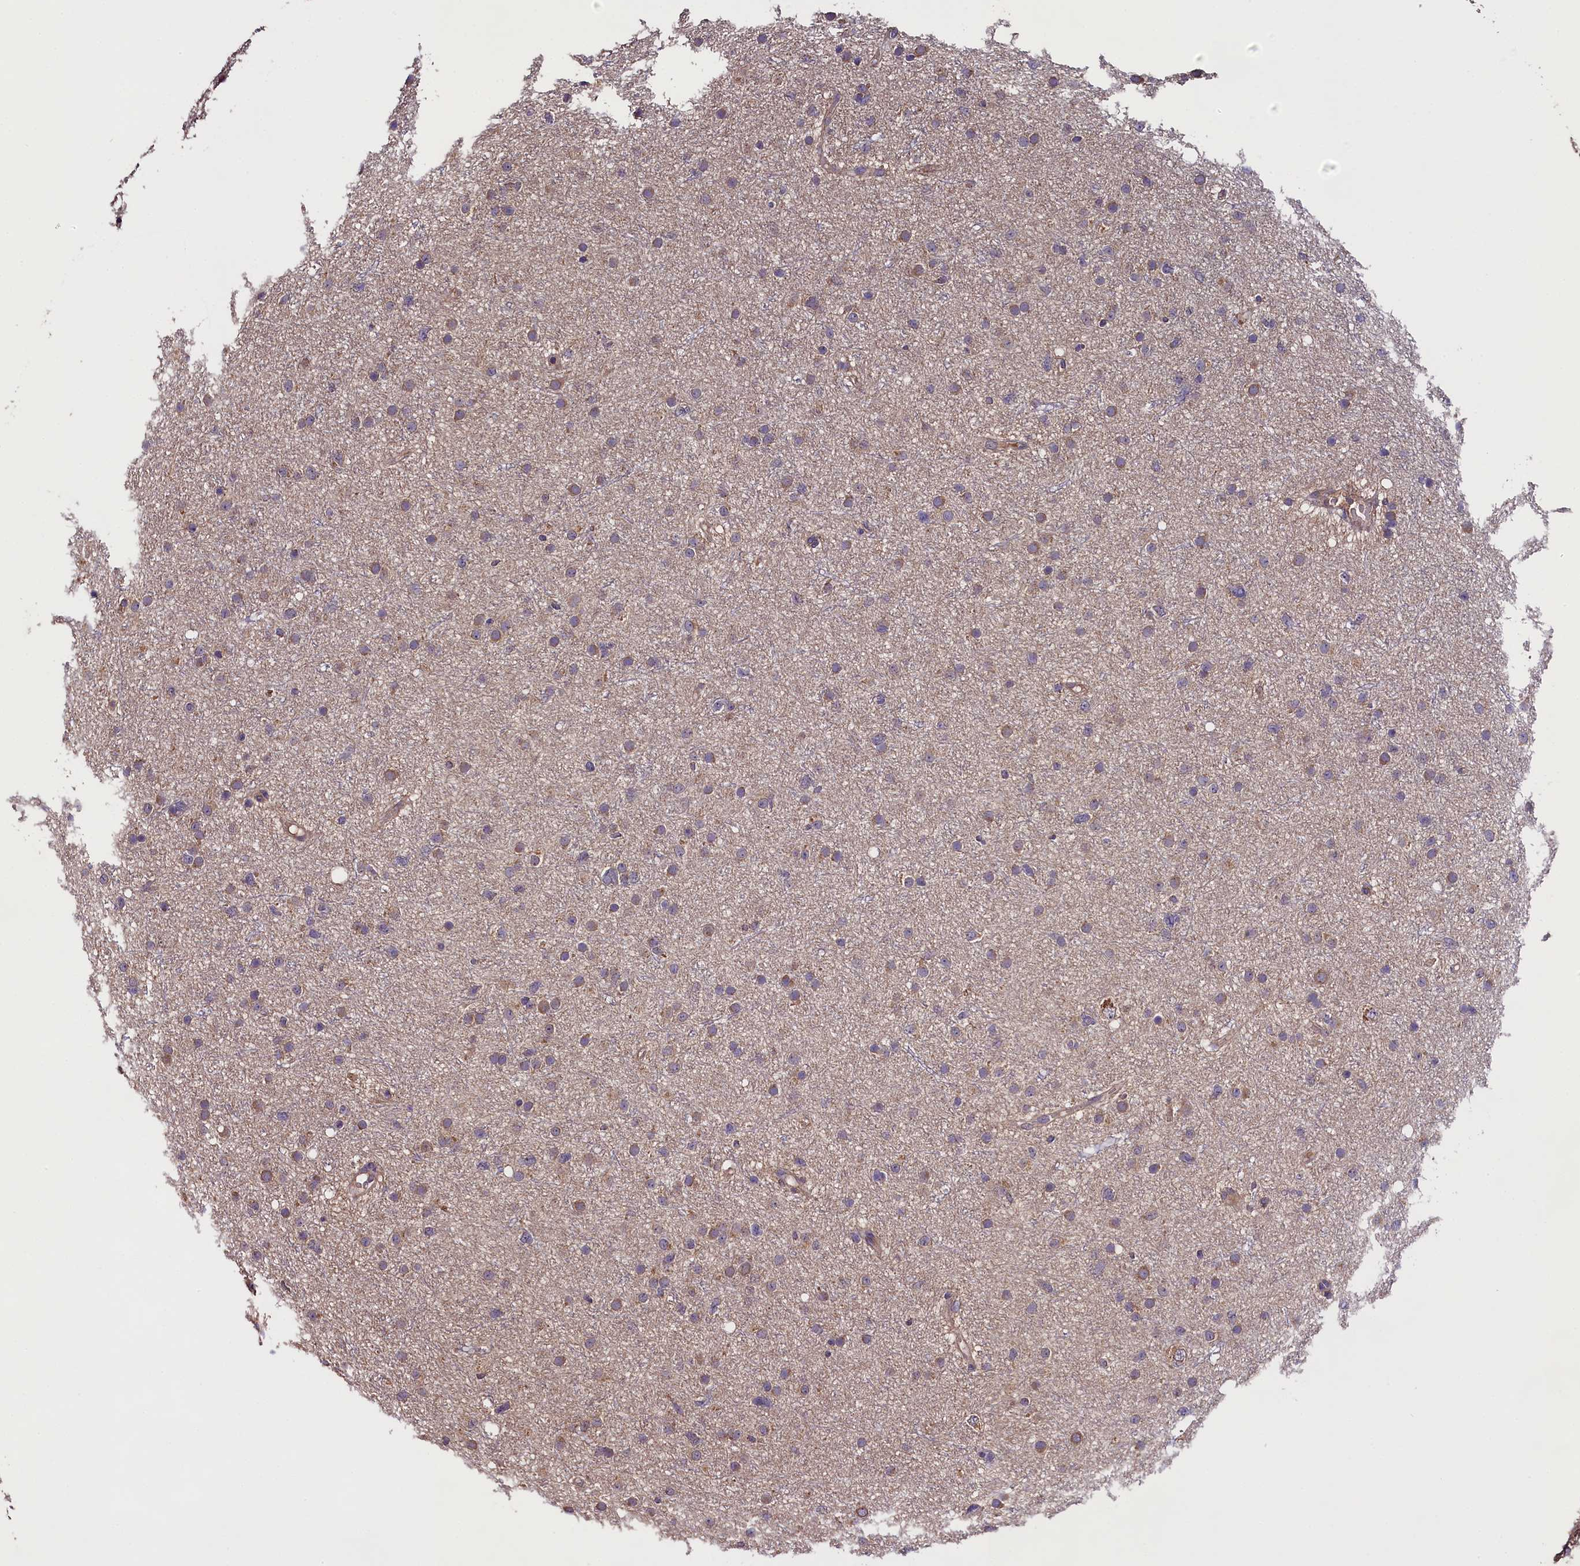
{"staining": {"intensity": "weak", "quantity": "25%-75%", "location": "cytoplasmic/membranous"}, "tissue": "glioma", "cell_type": "Tumor cells", "image_type": "cancer", "snomed": [{"axis": "morphology", "description": "Glioma, malignant, Low grade"}, {"axis": "topography", "description": "Cerebral cortex"}], "caption": "DAB immunohistochemical staining of malignant glioma (low-grade) demonstrates weak cytoplasmic/membranous protein expression in approximately 25%-75% of tumor cells. Using DAB (3,3'-diaminobenzidine) (brown) and hematoxylin (blue) stains, captured at high magnification using brightfield microscopy.", "gene": "ENKD1", "patient": {"sex": "female", "age": 39}}